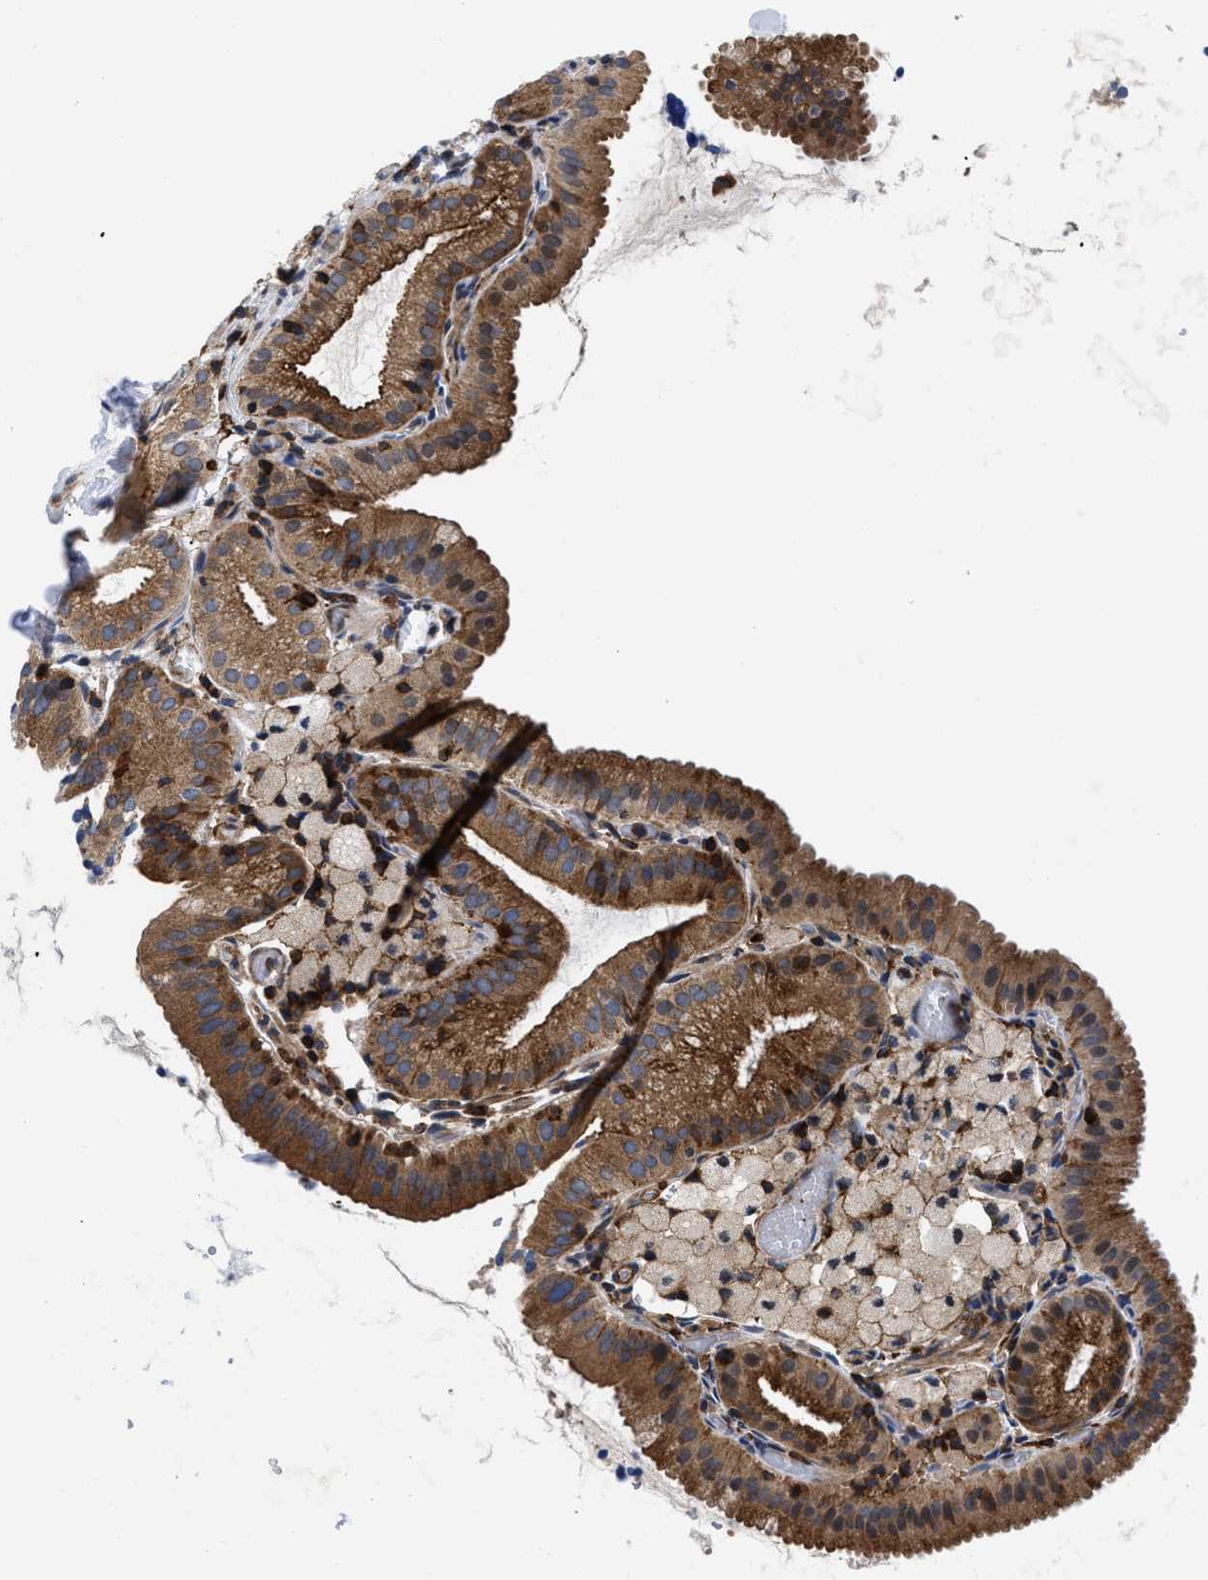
{"staining": {"intensity": "moderate", "quantity": ">75%", "location": "cytoplasmic/membranous"}, "tissue": "gallbladder", "cell_type": "Glandular cells", "image_type": "normal", "snomed": [{"axis": "morphology", "description": "Normal tissue, NOS"}, {"axis": "topography", "description": "Gallbladder"}], "caption": "This is a micrograph of IHC staining of unremarkable gallbladder, which shows moderate positivity in the cytoplasmic/membranous of glandular cells.", "gene": "SPAST", "patient": {"sex": "male", "age": 54}}